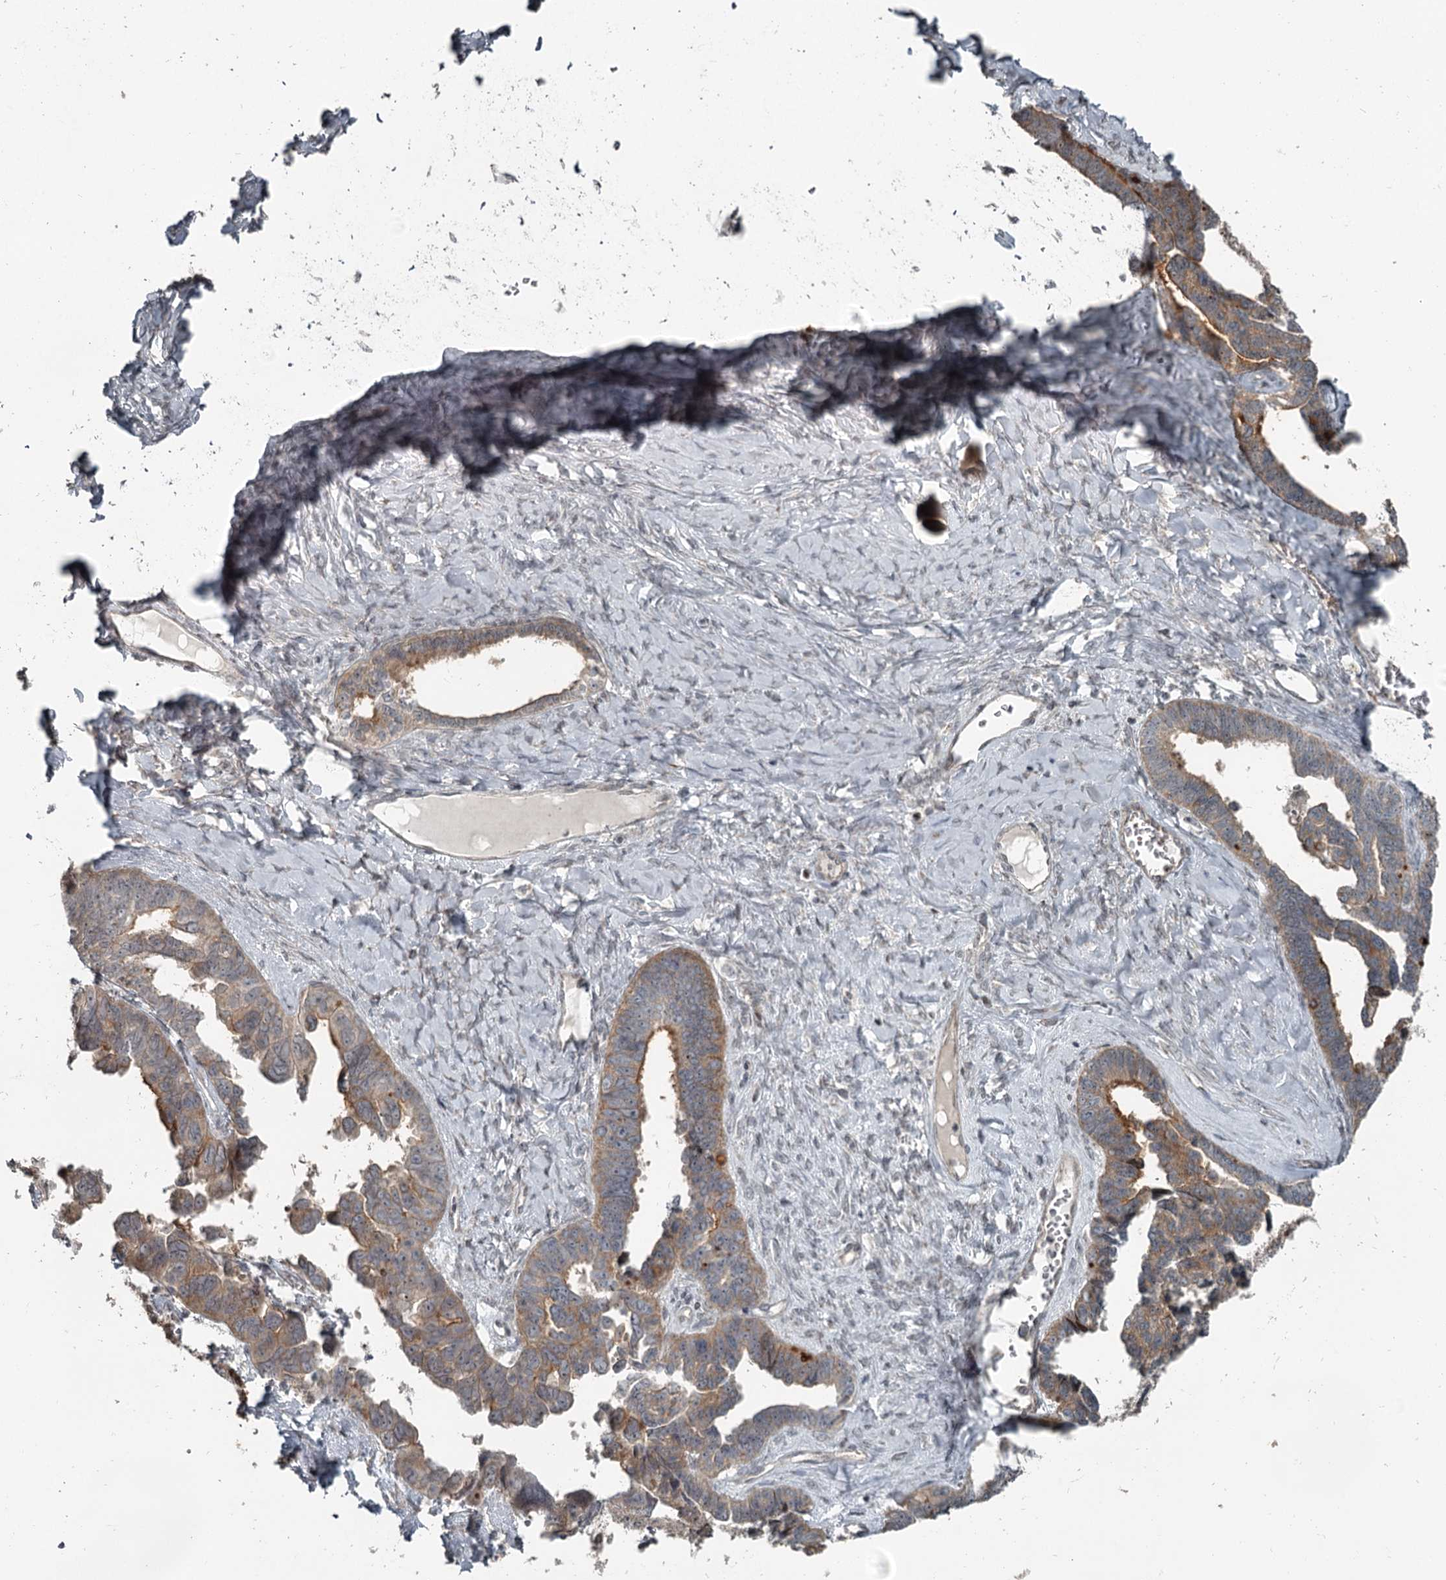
{"staining": {"intensity": "moderate", "quantity": "25%-75%", "location": "cytoplasmic/membranous"}, "tissue": "ovarian cancer", "cell_type": "Tumor cells", "image_type": "cancer", "snomed": [{"axis": "morphology", "description": "Cystadenocarcinoma, serous, NOS"}, {"axis": "topography", "description": "Ovary"}], "caption": "Brown immunohistochemical staining in ovarian serous cystadenocarcinoma demonstrates moderate cytoplasmic/membranous positivity in about 25%-75% of tumor cells.", "gene": "RASSF8", "patient": {"sex": "female", "age": 79}}